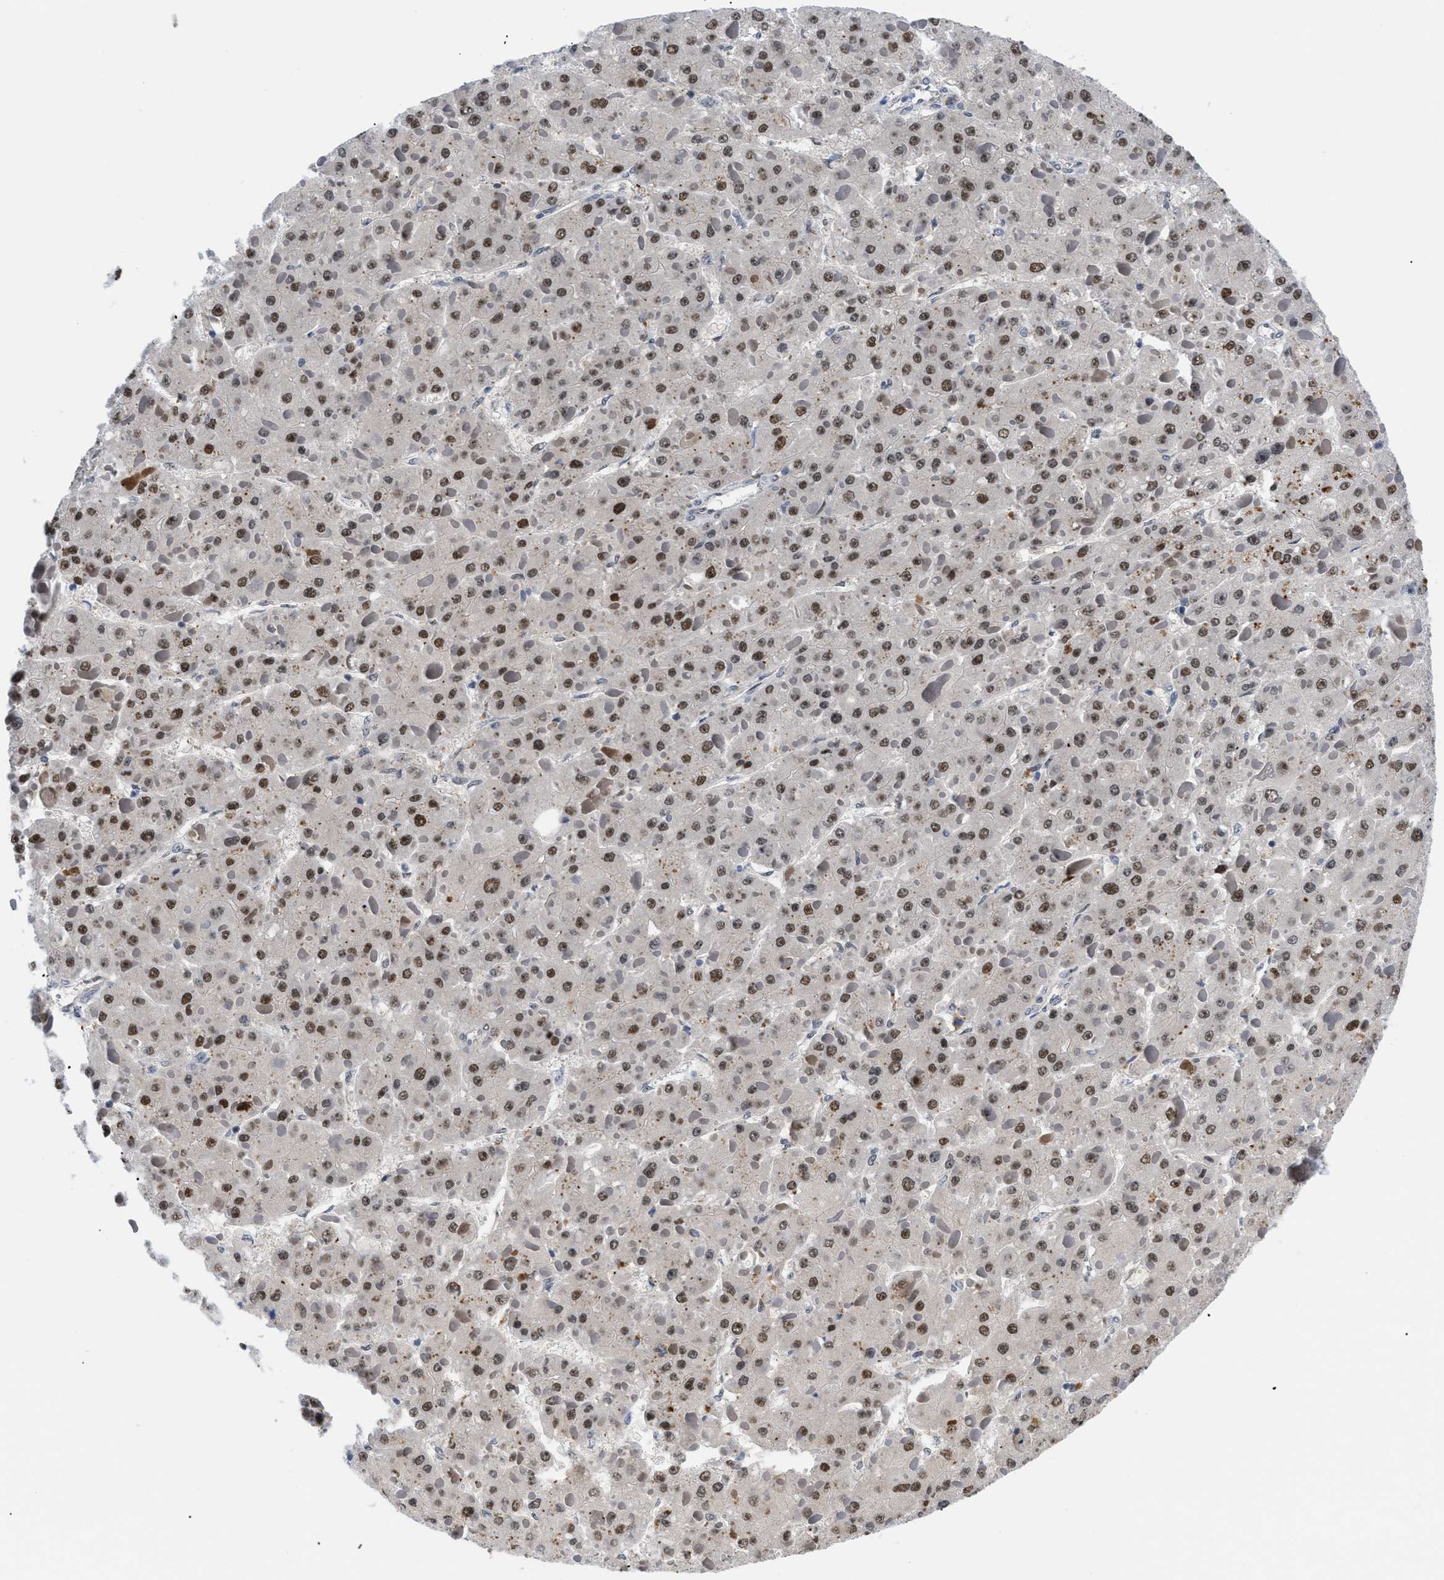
{"staining": {"intensity": "moderate", "quantity": "25%-75%", "location": "nuclear"}, "tissue": "liver cancer", "cell_type": "Tumor cells", "image_type": "cancer", "snomed": [{"axis": "morphology", "description": "Carcinoma, Hepatocellular, NOS"}, {"axis": "topography", "description": "Liver"}], "caption": "This histopathology image exhibits immunohistochemistry staining of liver cancer (hepatocellular carcinoma), with medium moderate nuclear positivity in about 25%-75% of tumor cells.", "gene": "PITHD1", "patient": {"sex": "female", "age": 73}}